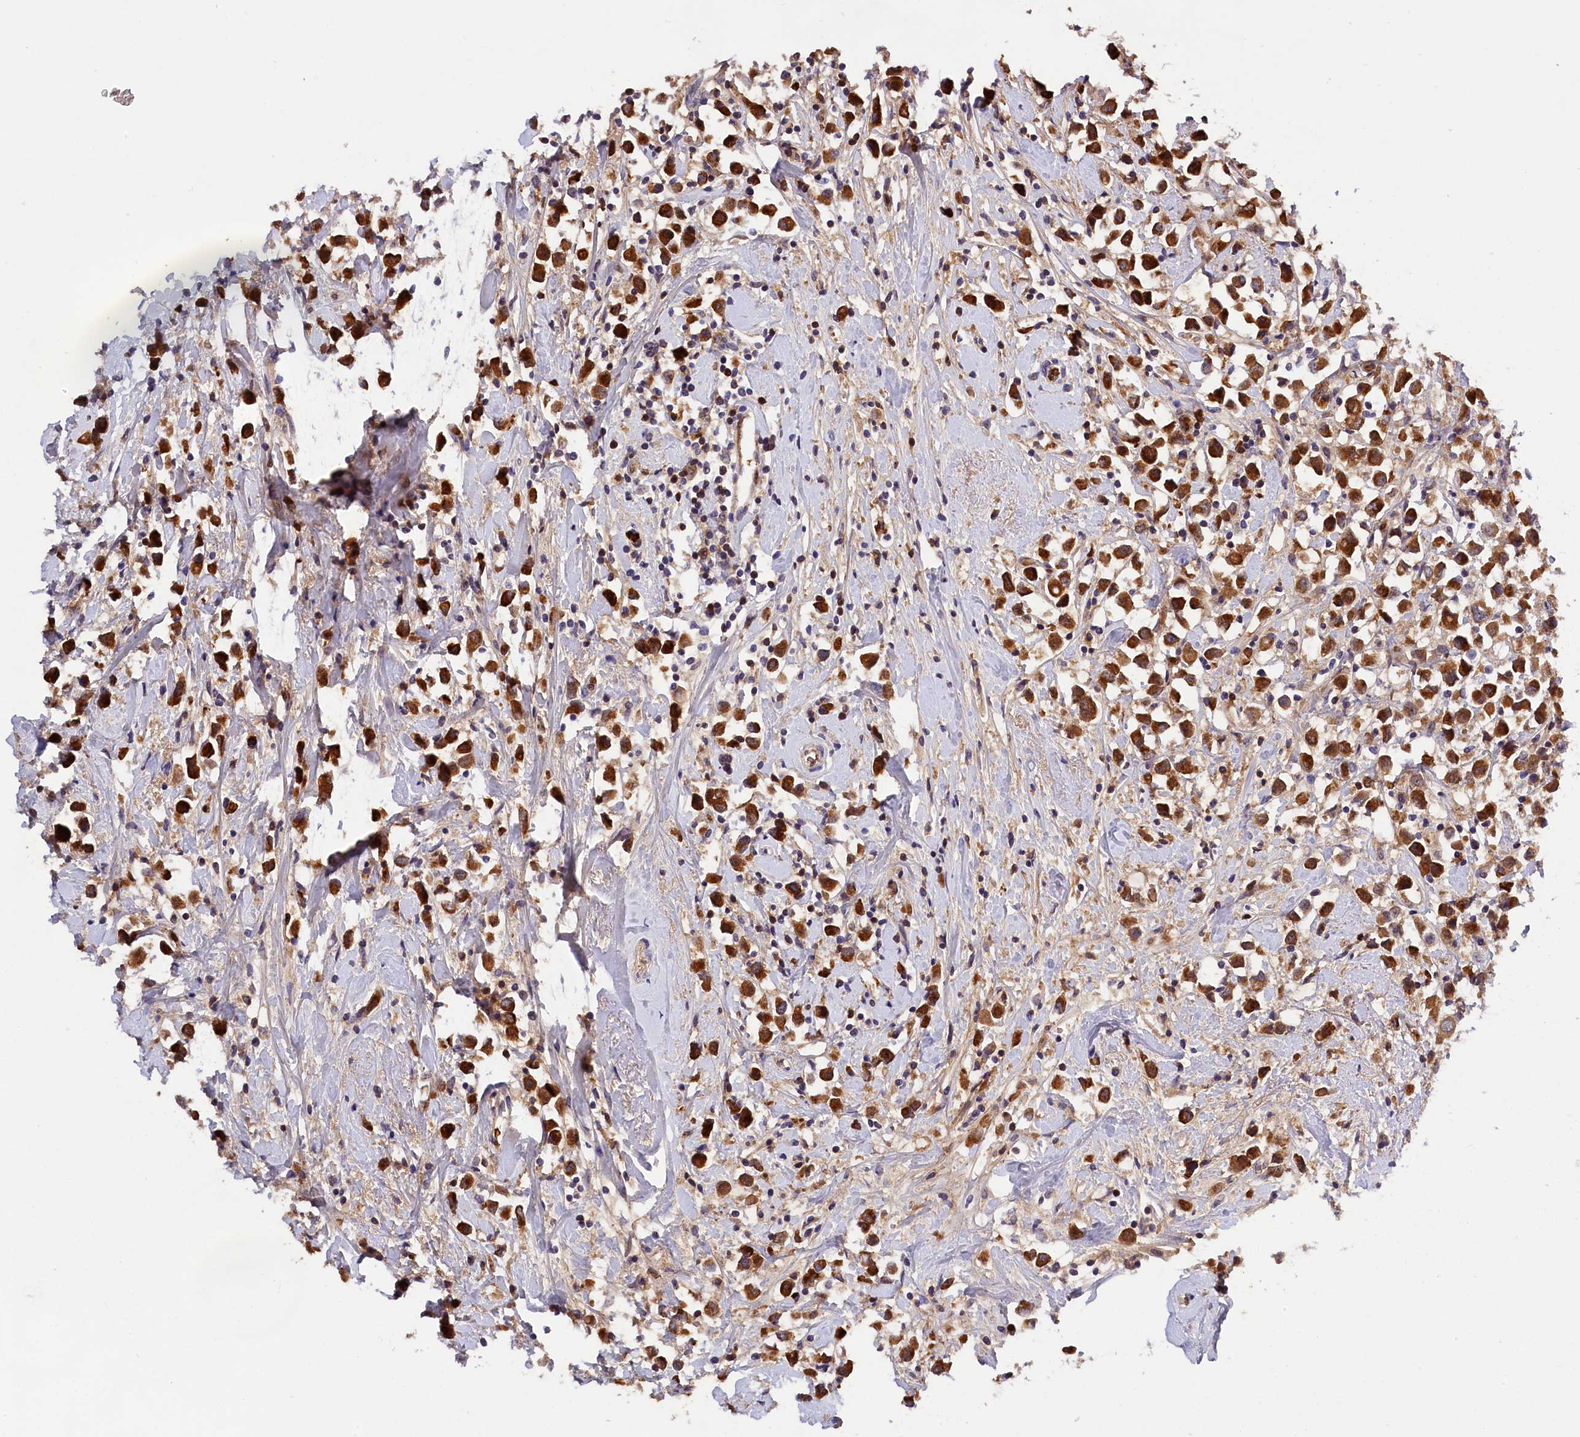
{"staining": {"intensity": "strong", "quantity": ">75%", "location": "cytoplasmic/membranous"}, "tissue": "breast cancer", "cell_type": "Tumor cells", "image_type": "cancer", "snomed": [{"axis": "morphology", "description": "Duct carcinoma"}, {"axis": "topography", "description": "Breast"}], "caption": "This is an image of immunohistochemistry staining of invasive ductal carcinoma (breast), which shows strong expression in the cytoplasmic/membranous of tumor cells.", "gene": "PHAF1", "patient": {"sex": "female", "age": 61}}